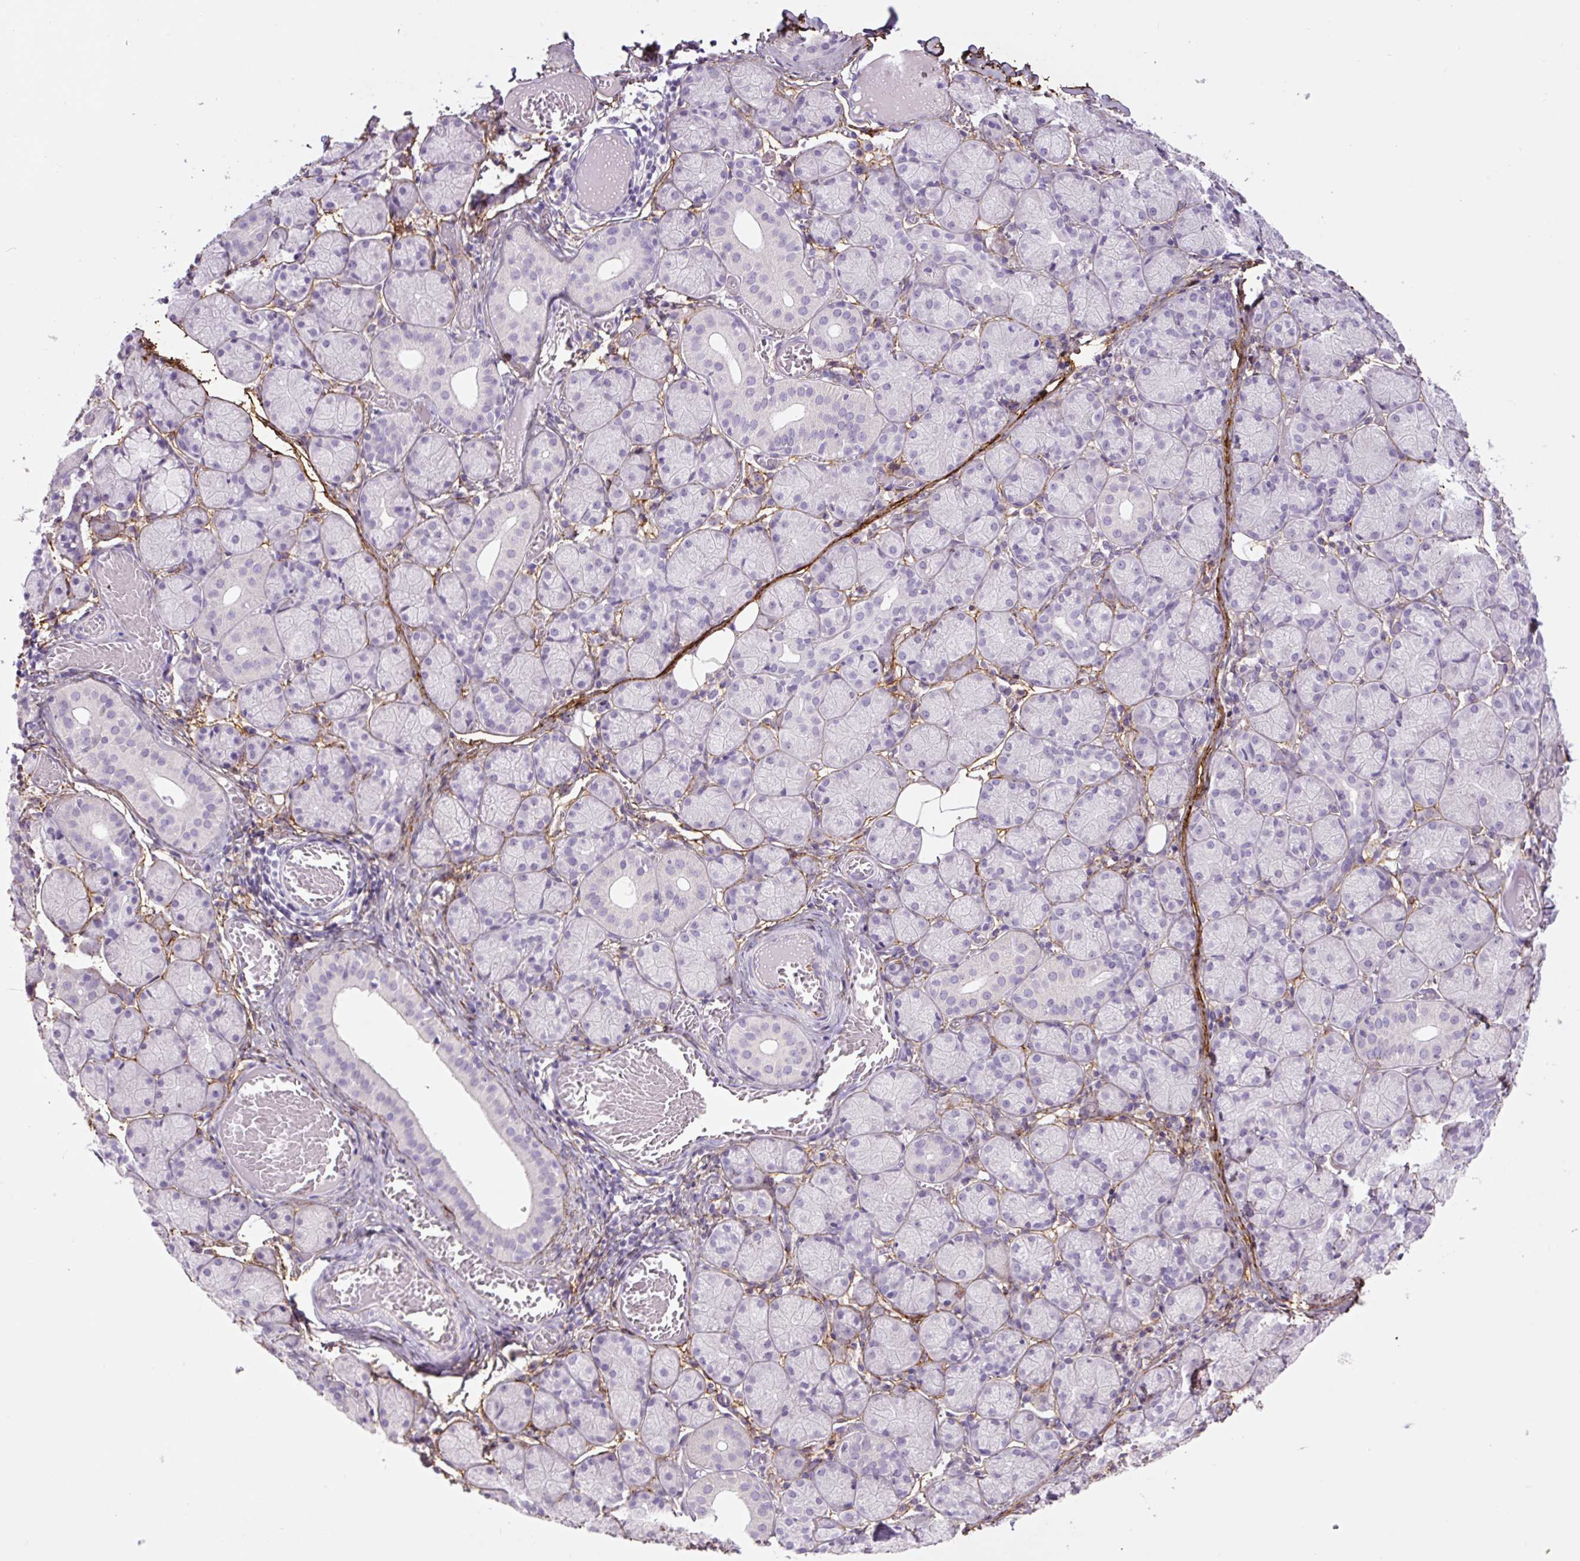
{"staining": {"intensity": "negative", "quantity": "none", "location": "none"}, "tissue": "salivary gland", "cell_type": "Glandular cells", "image_type": "normal", "snomed": [{"axis": "morphology", "description": "Normal tissue, NOS"}, {"axis": "topography", "description": "Salivary gland"}], "caption": "High magnification brightfield microscopy of benign salivary gland stained with DAB (3,3'-diaminobenzidine) (brown) and counterstained with hematoxylin (blue): glandular cells show no significant positivity. (Immunohistochemistry, brightfield microscopy, high magnification).", "gene": "FBN1", "patient": {"sex": "female", "age": 24}}